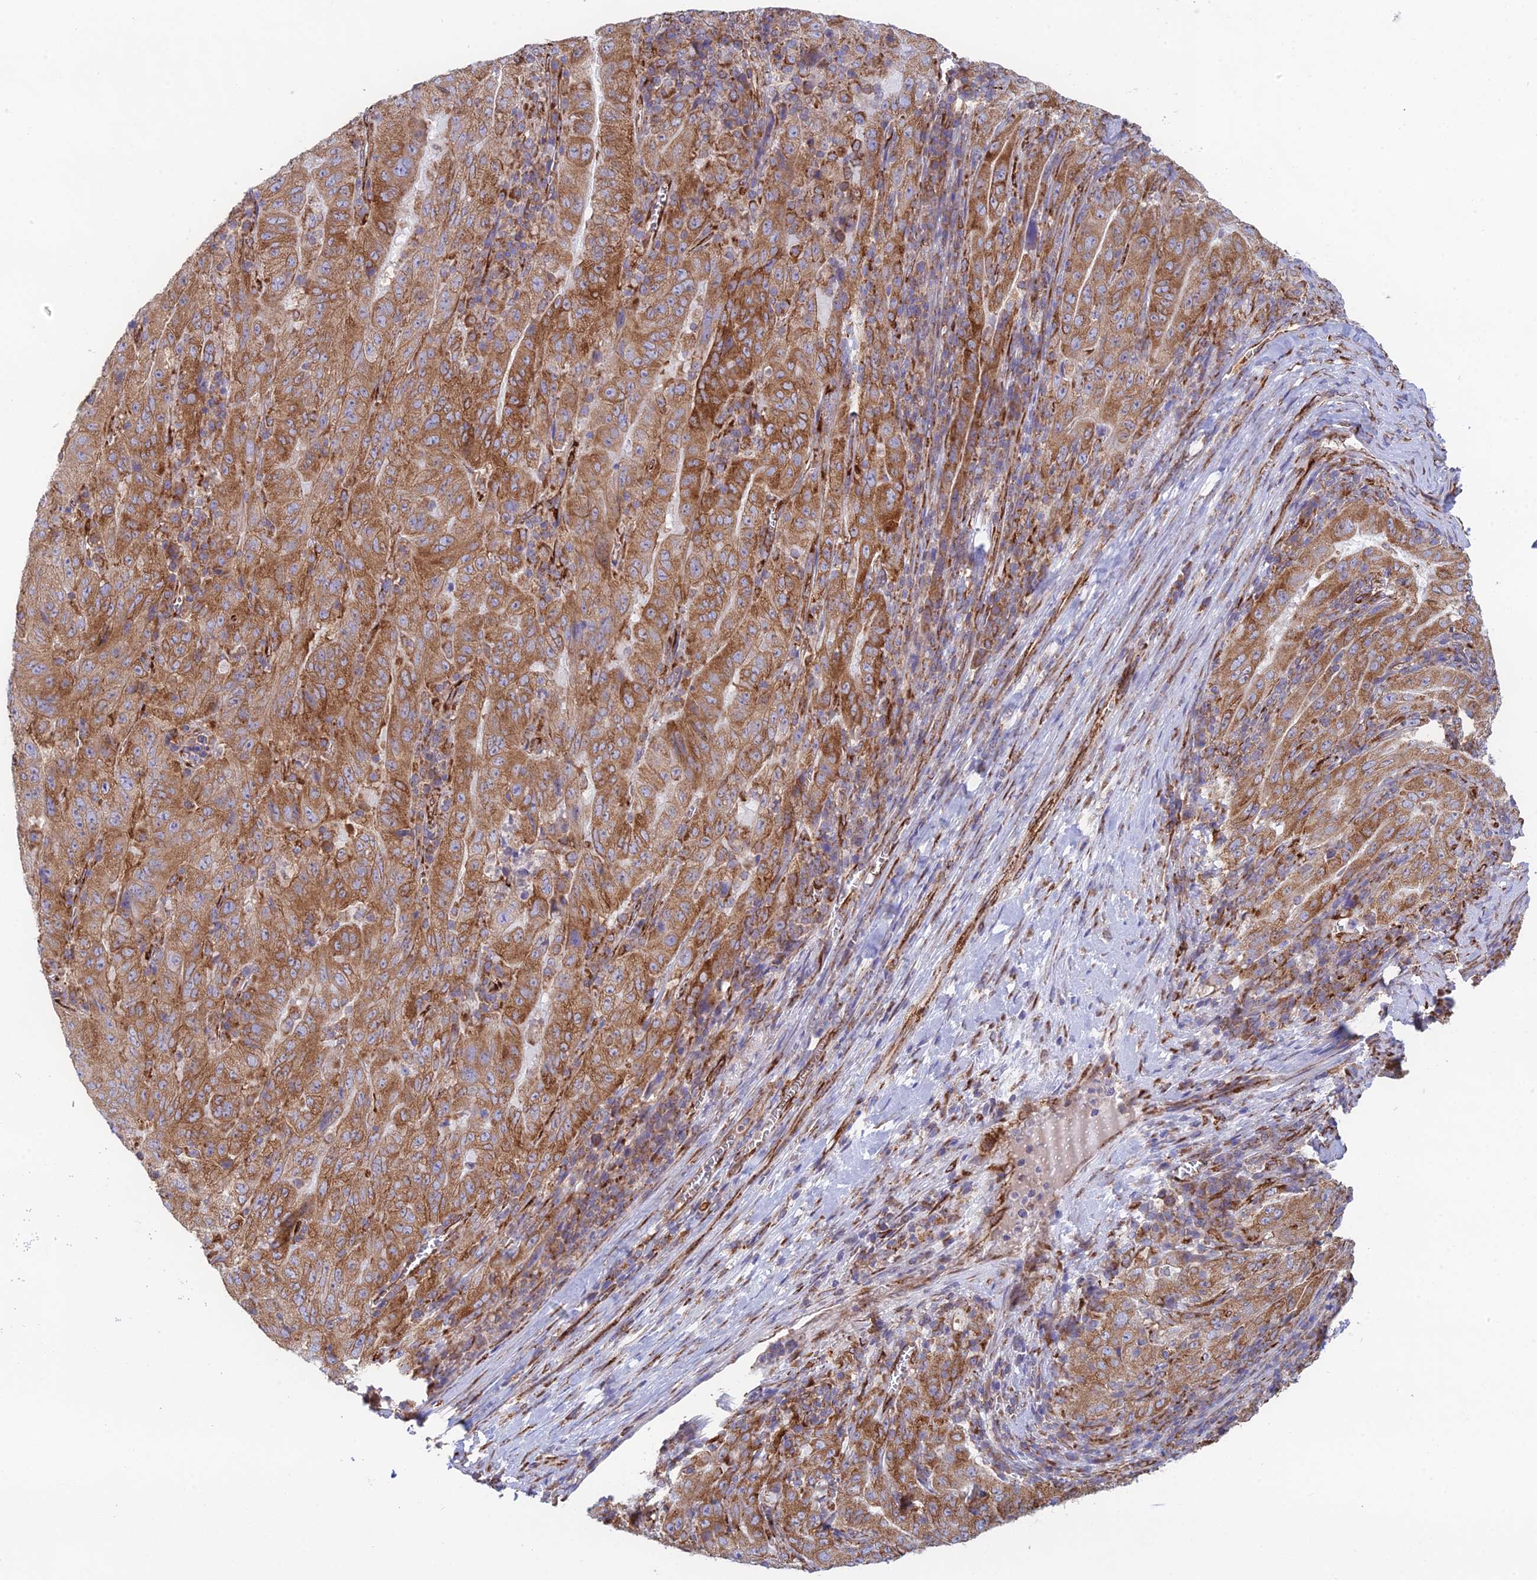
{"staining": {"intensity": "moderate", "quantity": ">75%", "location": "cytoplasmic/membranous"}, "tissue": "pancreatic cancer", "cell_type": "Tumor cells", "image_type": "cancer", "snomed": [{"axis": "morphology", "description": "Adenocarcinoma, NOS"}, {"axis": "topography", "description": "Pancreas"}], "caption": "DAB immunohistochemical staining of adenocarcinoma (pancreatic) displays moderate cytoplasmic/membranous protein expression in approximately >75% of tumor cells.", "gene": "CCDC69", "patient": {"sex": "male", "age": 63}}